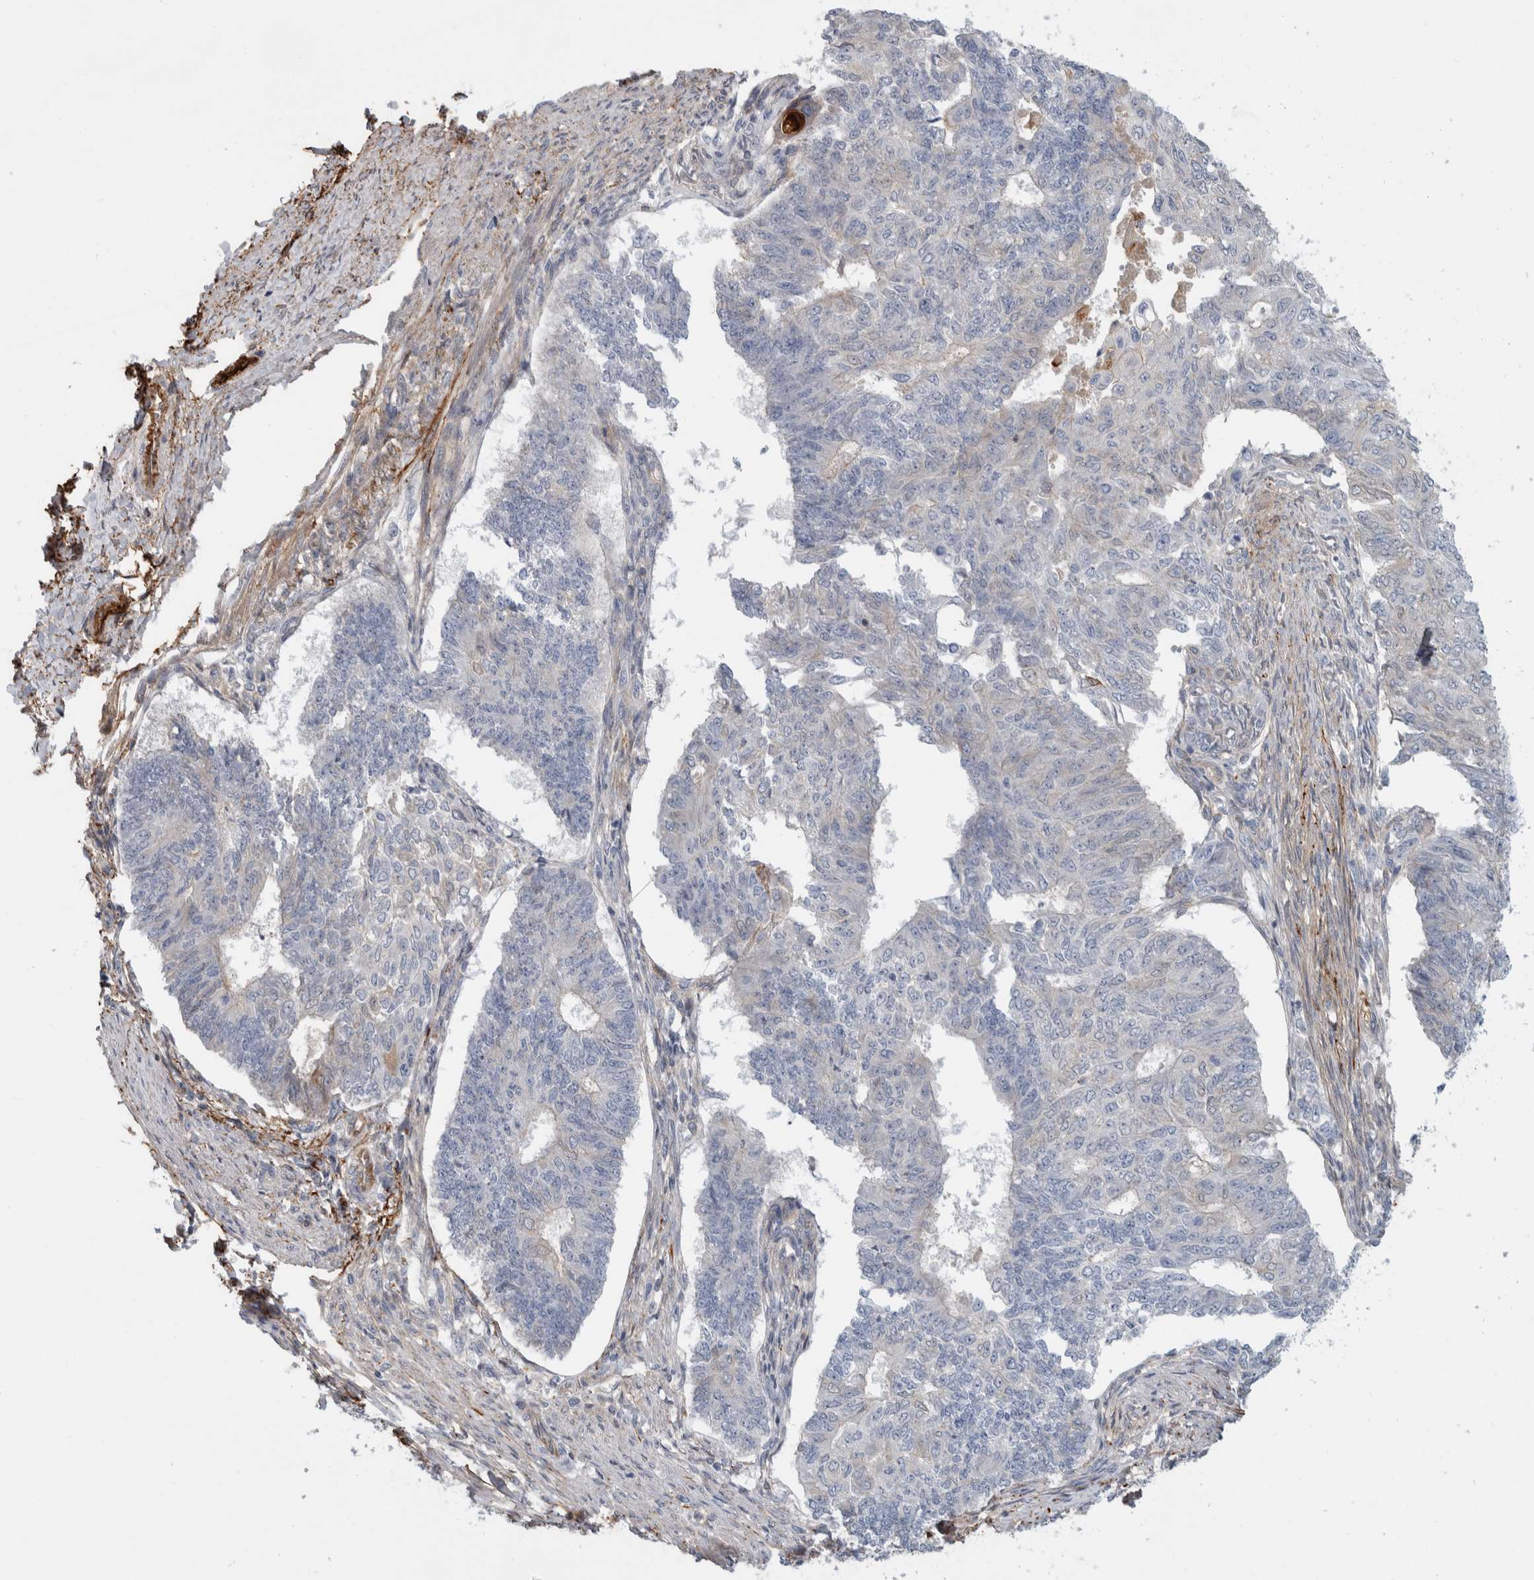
{"staining": {"intensity": "negative", "quantity": "none", "location": "none"}, "tissue": "endometrial cancer", "cell_type": "Tumor cells", "image_type": "cancer", "snomed": [{"axis": "morphology", "description": "Adenocarcinoma, NOS"}, {"axis": "topography", "description": "Endometrium"}], "caption": "Micrograph shows no significant protein staining in tumor cells of endometrial cancer.", "gene": "CD55", "patient": {"sex": "female", "age": 32}}